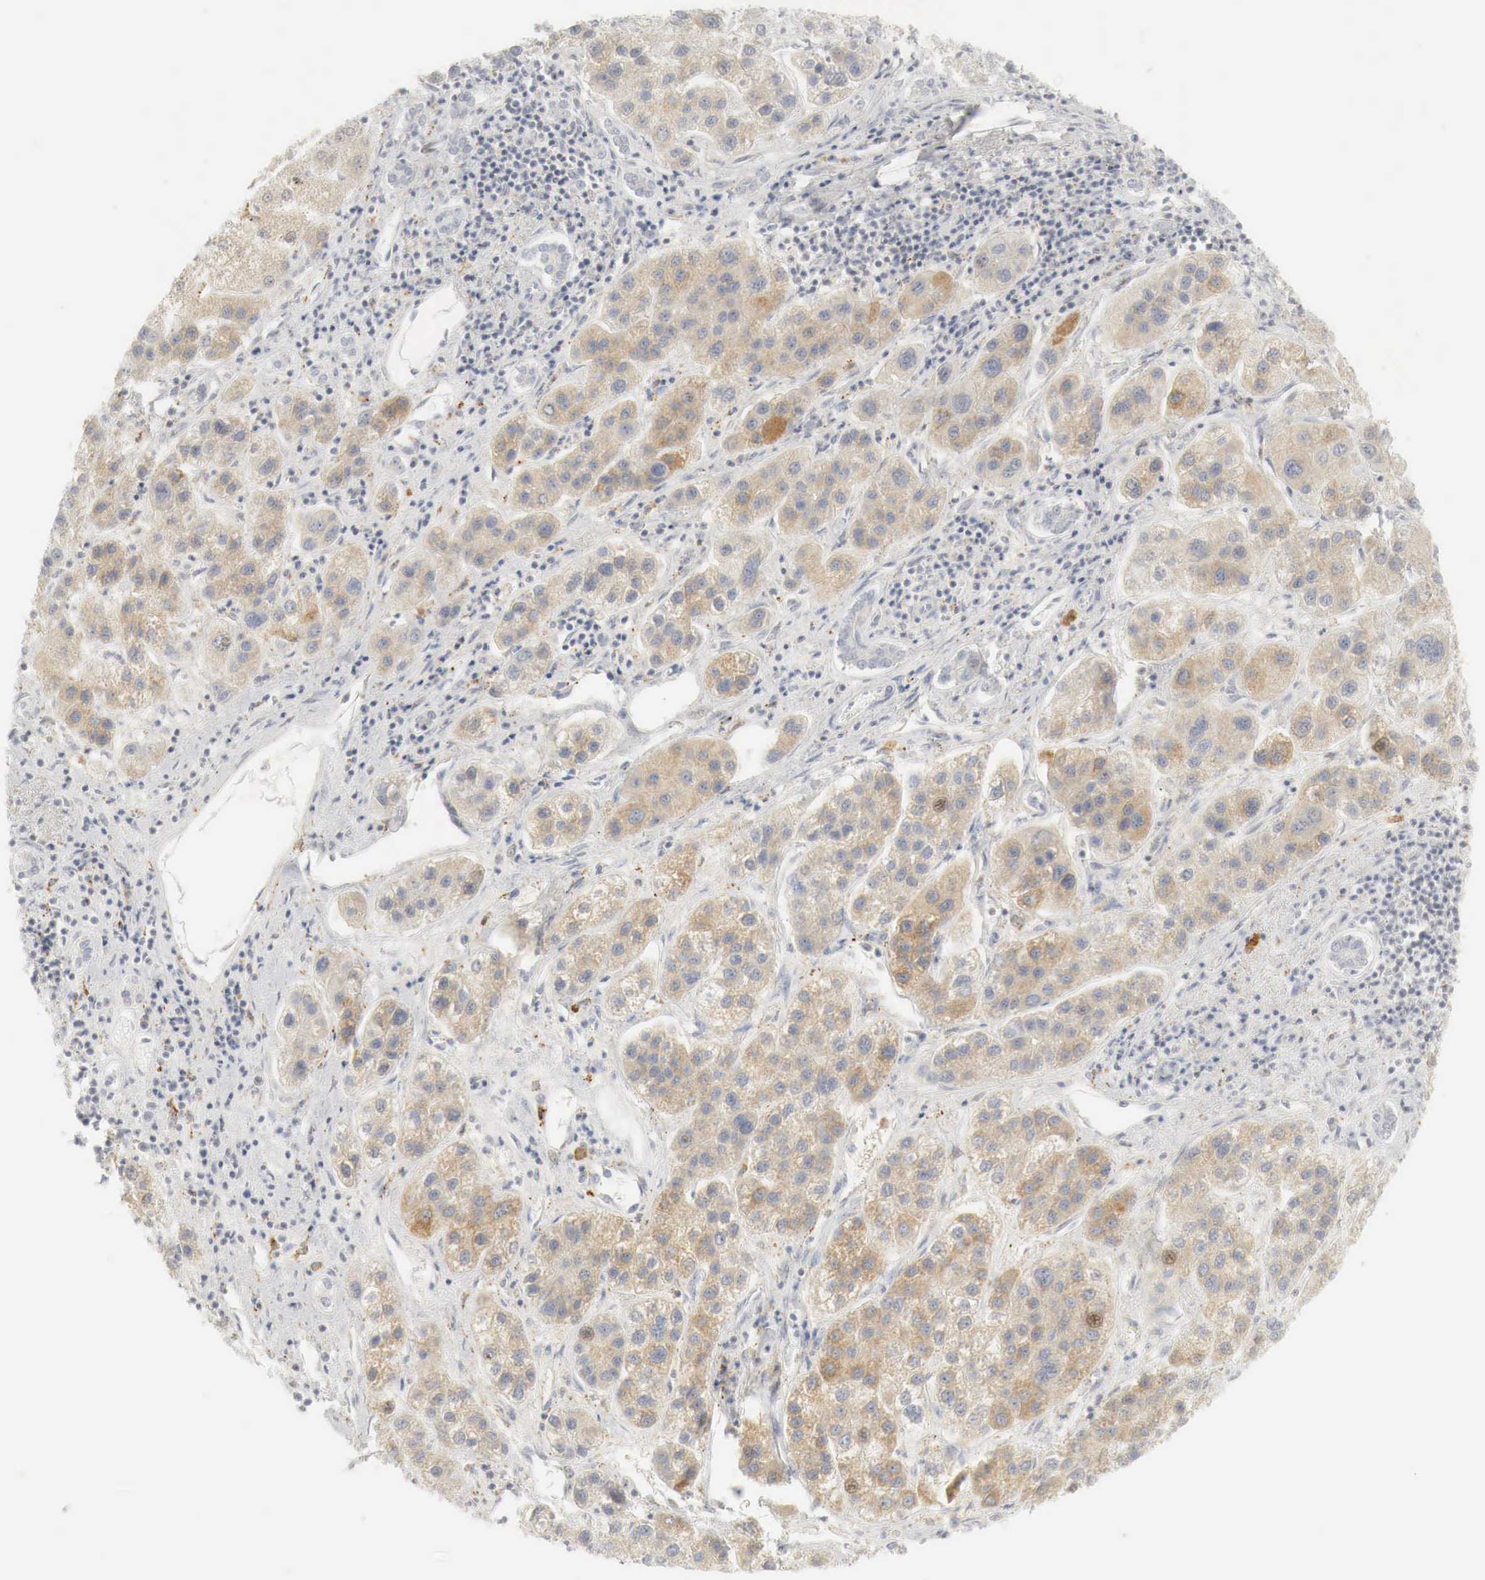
{"staining": {"intensity": "moderate", "quantity": "25%-75%", "location": "cytoplasmic/membranous"}, "tissue": "liver cancer", "cell_type": "Tumor cells", "image_type": "cancer", "snomed": [{"axis": "morphology", "description": "Carcinoma, Hepatocellular, NOS"}, {"axis": "topography", "description": "Liver"}], "caption": "Liver hepatocellular carcinoma tissue demonstrates moderate cytoplasmic/membranous positivity in approximately 25%-75% of tumor cells", "gene": "MYC", "patient": {"sex": "female", "age": 85}}